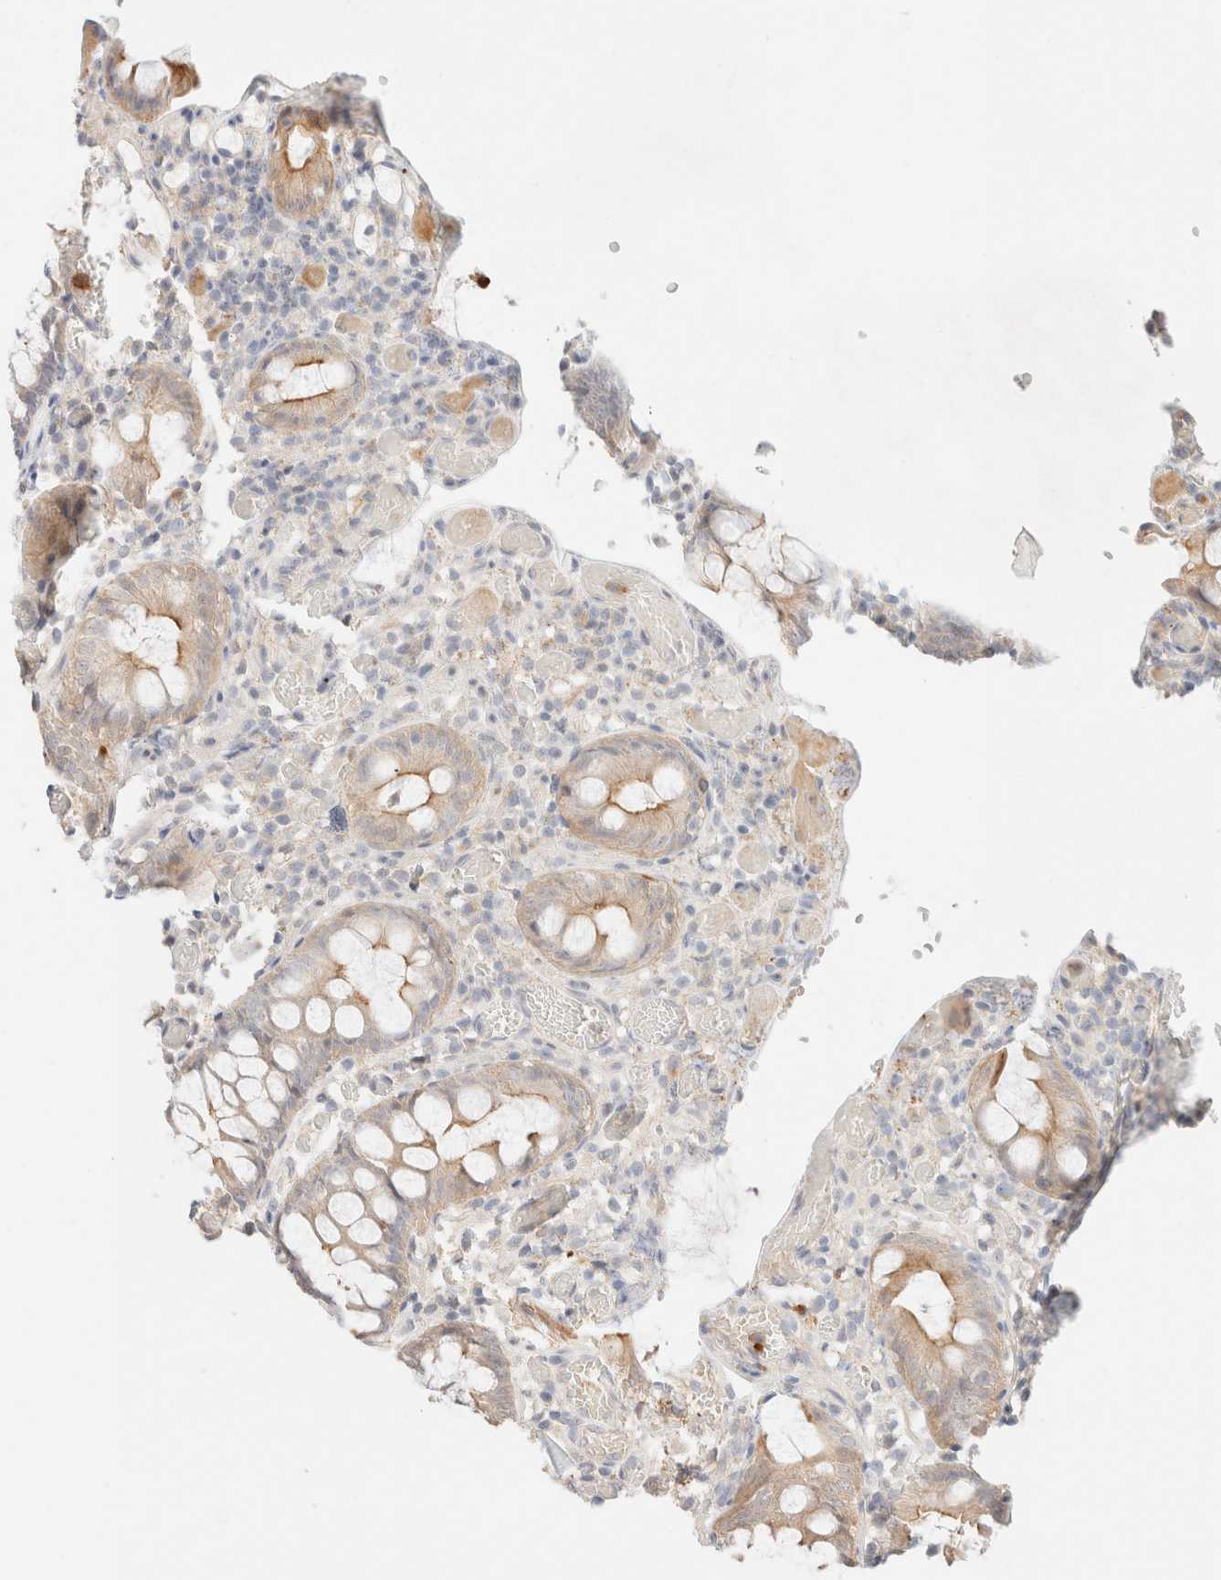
{"staining": {"intensity": "weak", "quantity": ">75%", "location": "cytoplasmic/membranous"}, "tissue": "colon", "cell_type": "Endothelial cells", "image_type": "normal", "snomed": [{"axis": "morphology", "description": "Normal tissue, NOS"}, {"axis": "topography", "description": "Colon"}], "caption": "DAB (3,3'-diaminobenzidine) immunohistochemical staining of benign colon shows weak cytoplasmic/membranous protein staining in about >75% of endothelial cells.", "gene": "SGSM2", "patient": {"sex": "male", "age": 14}}